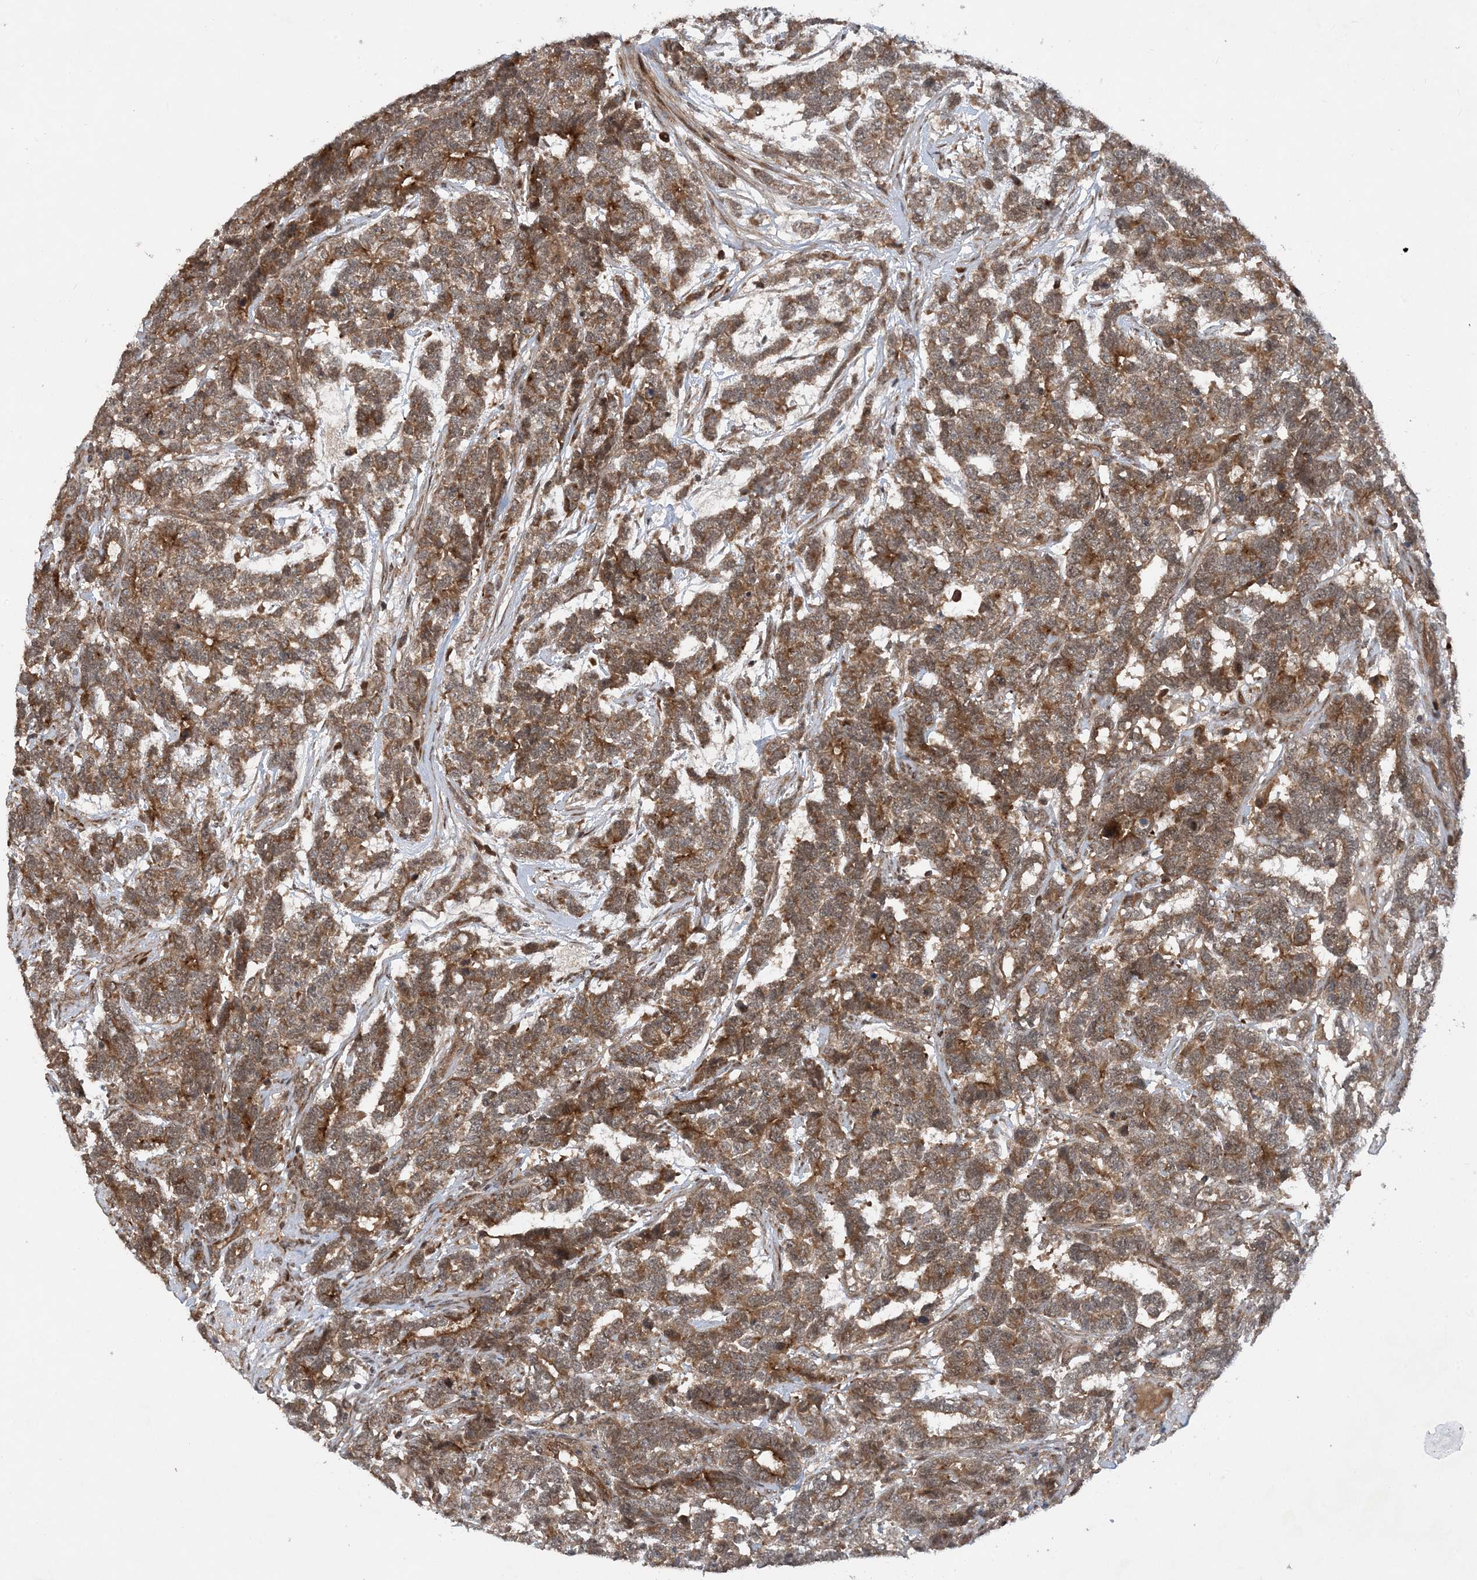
{"staining": {"intensity": "moderate", "quantity": ">75%", "location": "cytoplasmic/membranous"}, "tissue": "testis cancer", "cell_type": "Tumor cells", "image_type": "cancer", "snomed": [{"axis": "morphology", "description": "Carcinoma, Embryonal, NOS"}, {"axis": "topography", "description": "Testis"}], "caption": "Immunohistochemistry (DAB (3,3'-diaminobenzidine)) staining of human testis embryonal carcinoma shows moderate cytoplasmic/membranous protein expression in about >75% of tumor cells.", "gene": "HEMK1", "patient": {"sex": "male", "age": 26}}